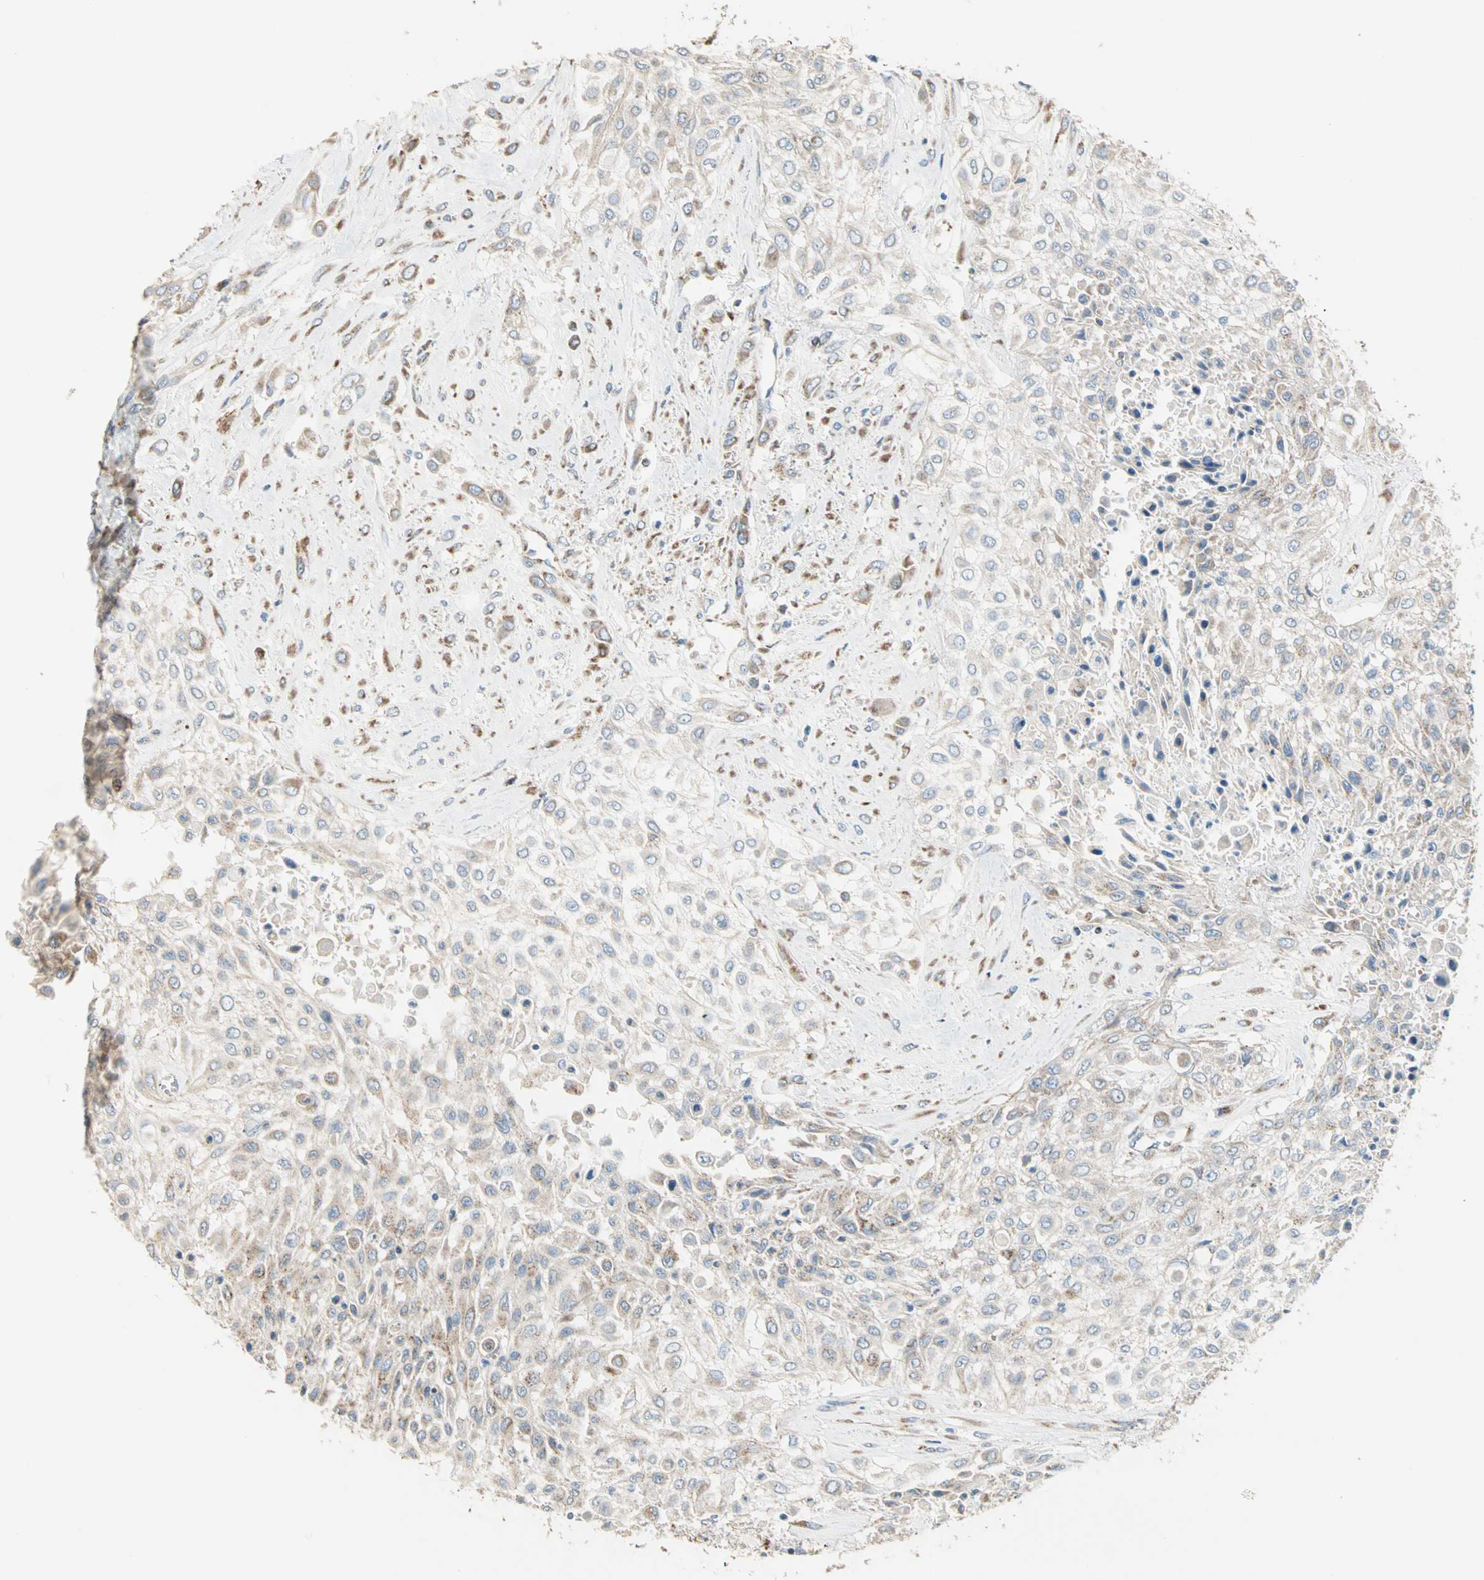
{"staining": {"intensity": "weak", "quantity": ">75%", "location": "cytoplasmic/membranous"}, "tissue": "urothelial cancer", "cell_type": "Tumor cells", "image_type": "cancer", "snomed": [{"axis": "morphology", "description": "Urothelial carcinoma, High grade"}, {"axis": "topography", "description": "Urinary bladder"}], "caption": "Urothelial cancer stained with IHC reveals weak cytoplasmic/membranous expression in approximately >75% of tumor cells.", "gene": "TST", "patient": {"sex": "male", "age": 57}}